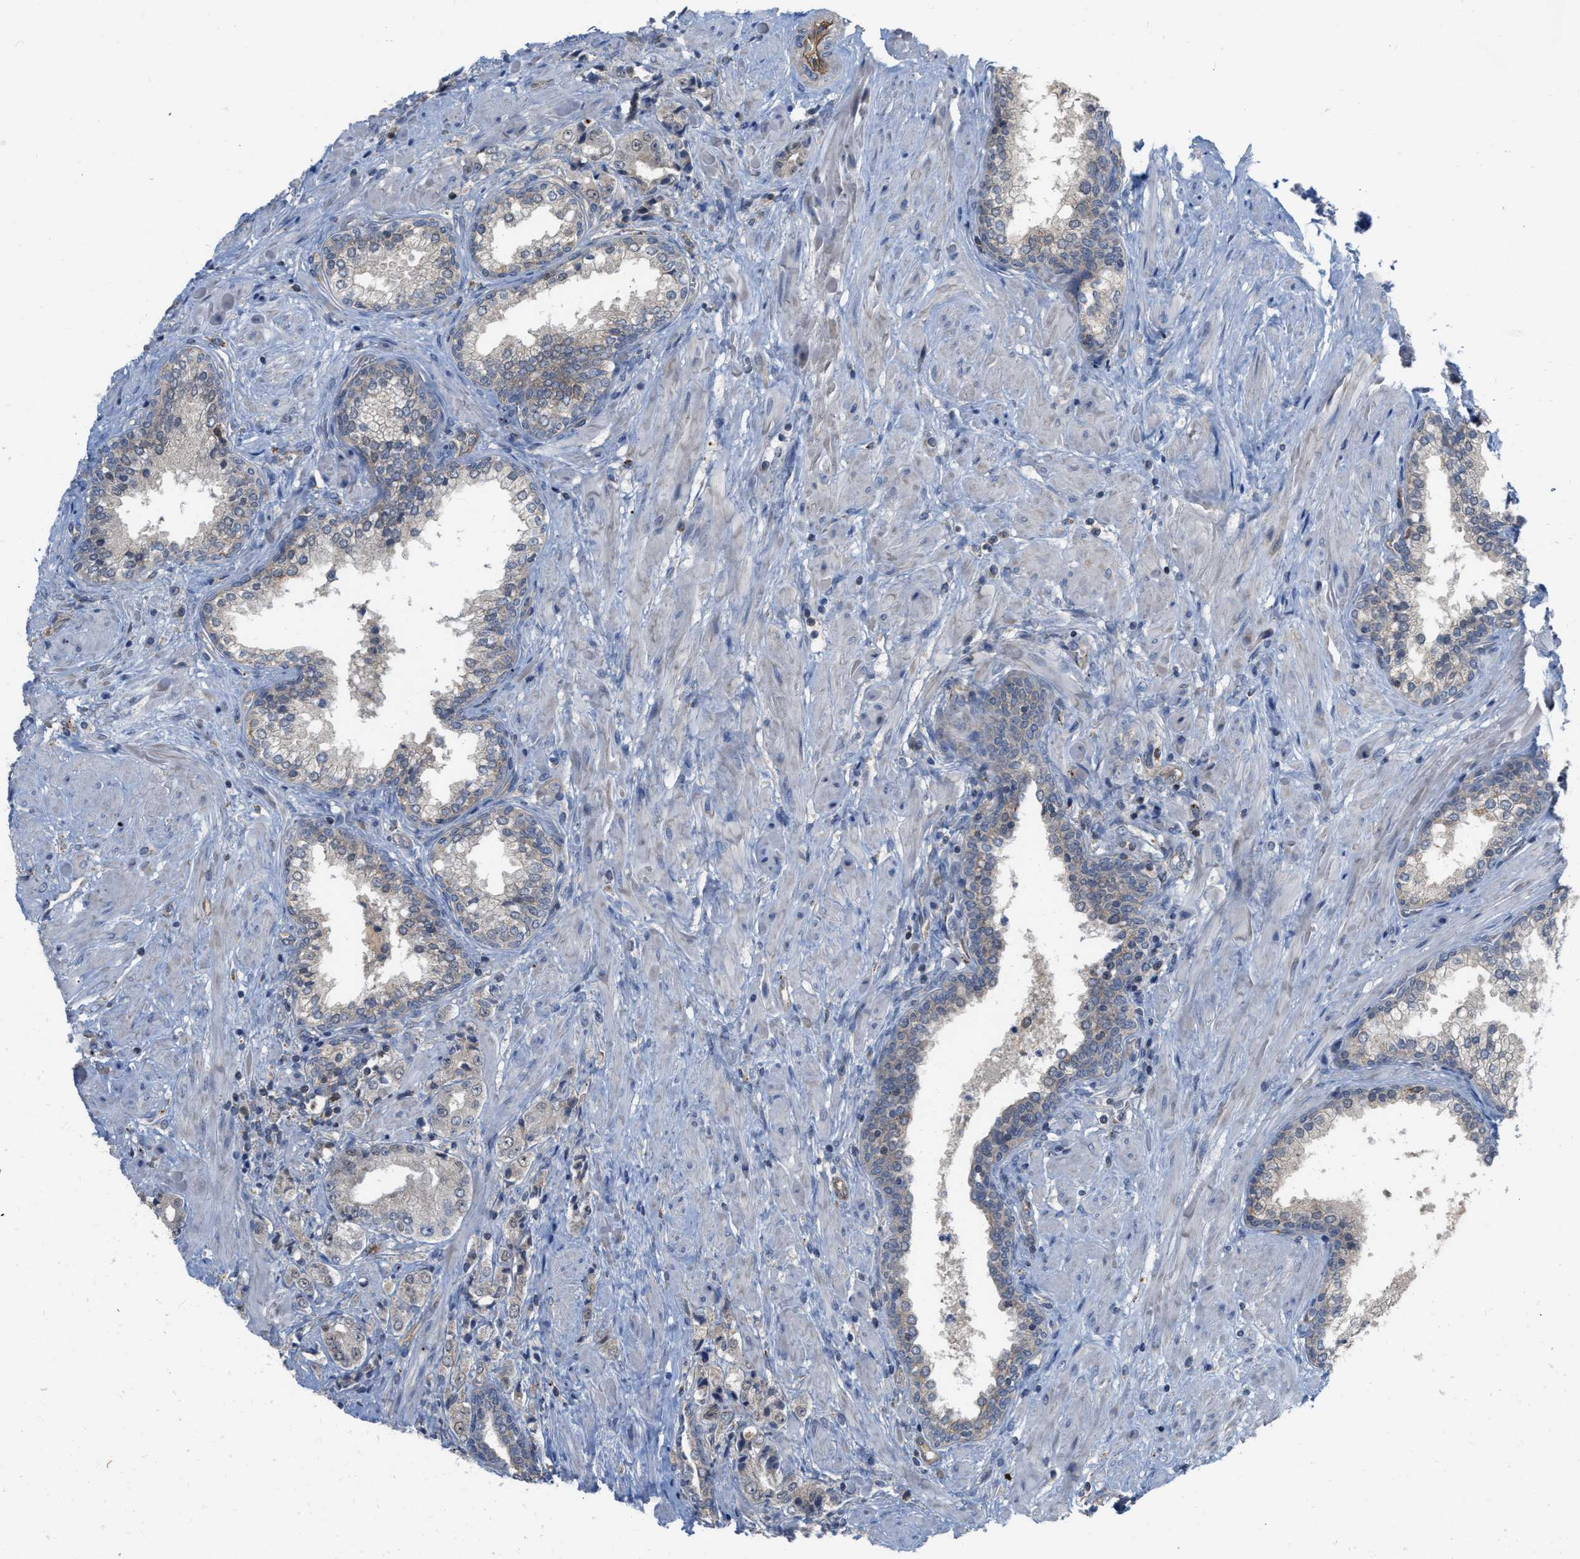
{"staining": {"intensity": "negative", "quantity": "none", "location": "none"}, "tissue": "prostate cancer", "cell_type": "Tumor cells", "image_type": "cancer", "snomed": [{"axis": "morphology", "description": "Adenocarcinoma, High grade"}, {"axis": "topography", "description": "Prostate"}], "caption": "The image demonstrates no significant positivity in tumor cells of prostate cancer (high-grade adenocarcinoma). (DAB IHC with hematoxylin counter stain).", "gene": "NAPEPLD", "patient": {"sex": "male", "age": 61}}